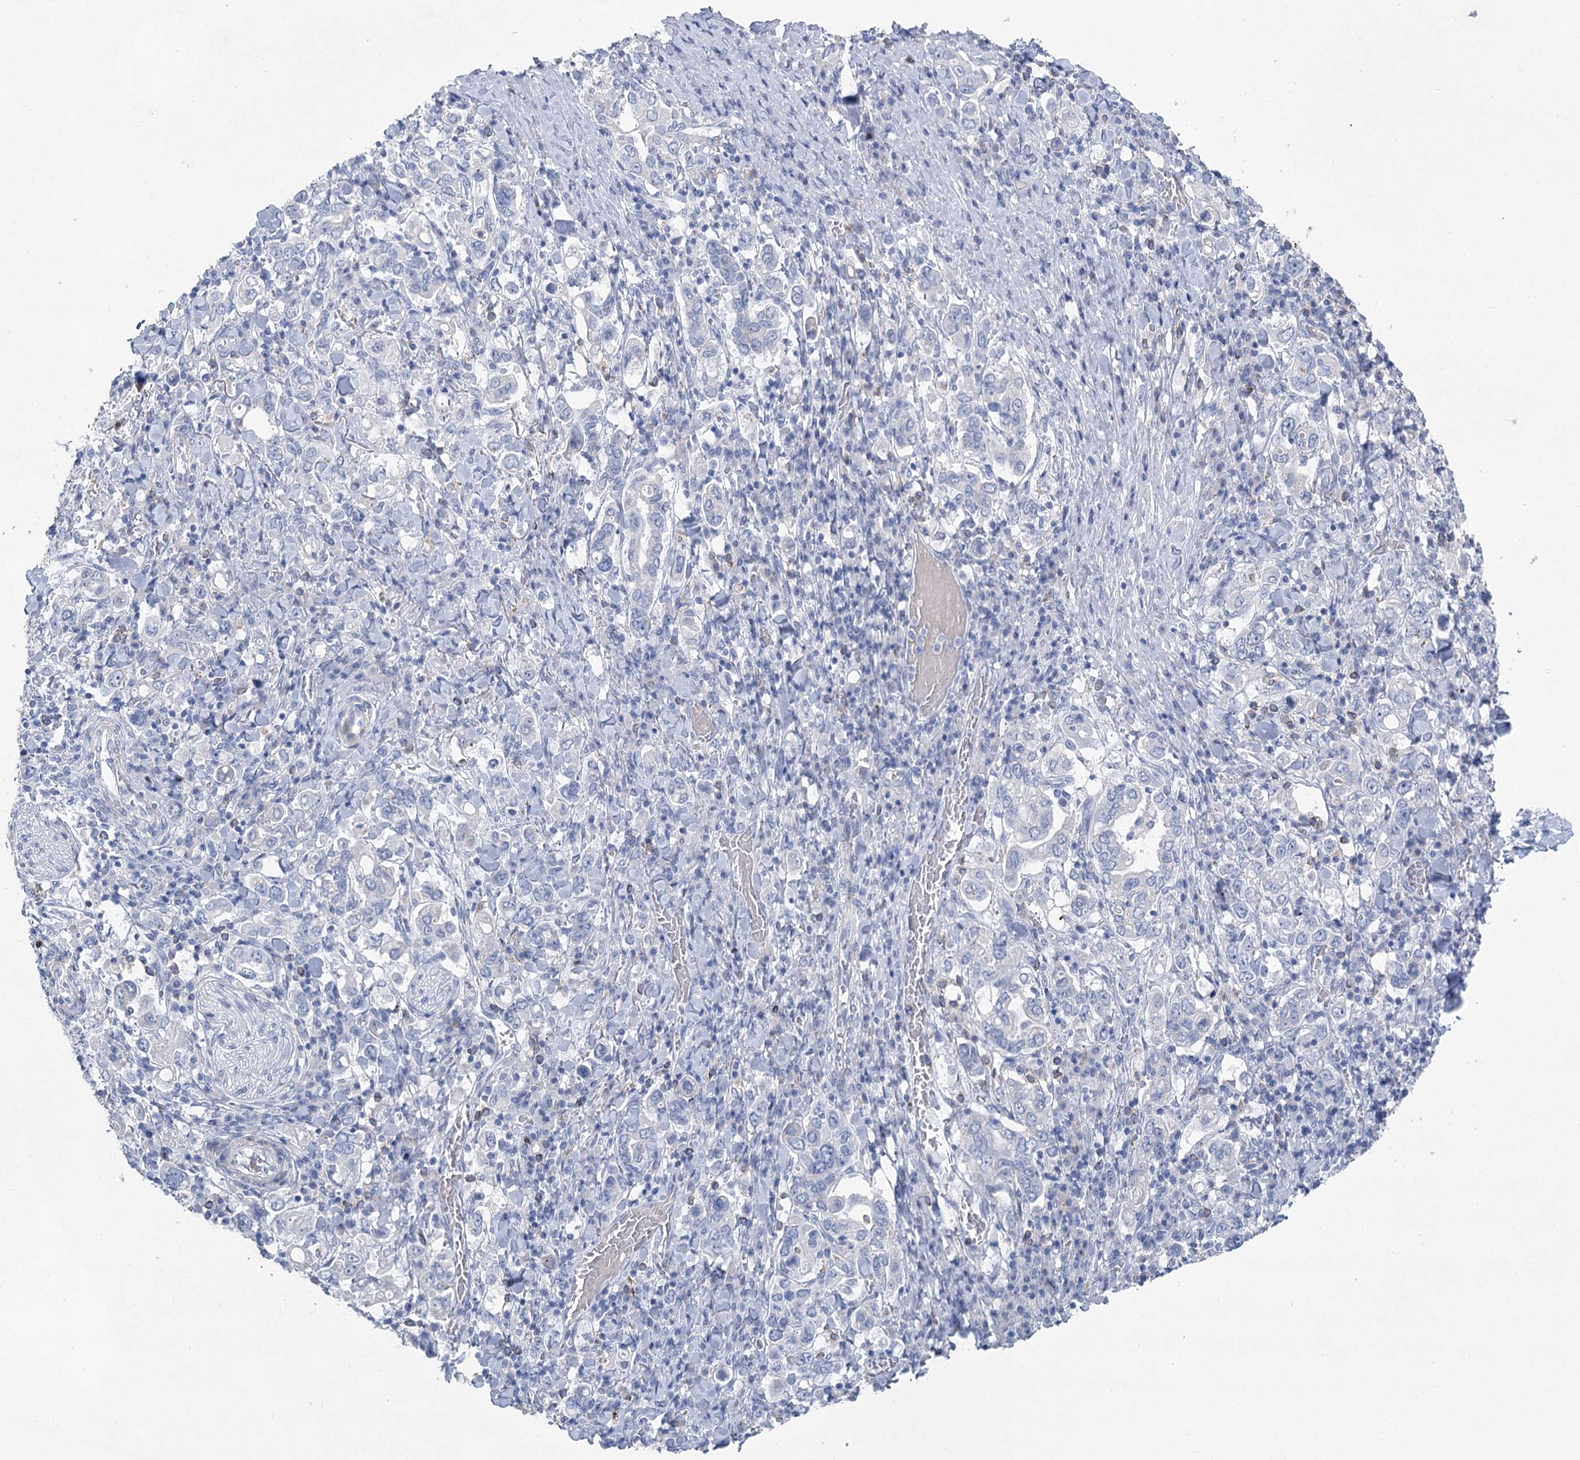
{"staining": {"intensity": "negative", "quantity": "none", "location": "none"}, "tissue": "stomach cancer", "cell_type": "Tumor cells", "image_type": "cancer", "snomed": [{"axis": "morphology", "description": "Adenocarcinoma, NOS"}, {"axis": "topography", "description": "Stomach, upper"}], "caption": "DAB (3,3'-diaminobenzidine) immunohistochemical staining of human stomach cancer displays no significant positivity in tumor cells.", "gene": "WDR74", "patient": {"sex": "male", "age": 62}}